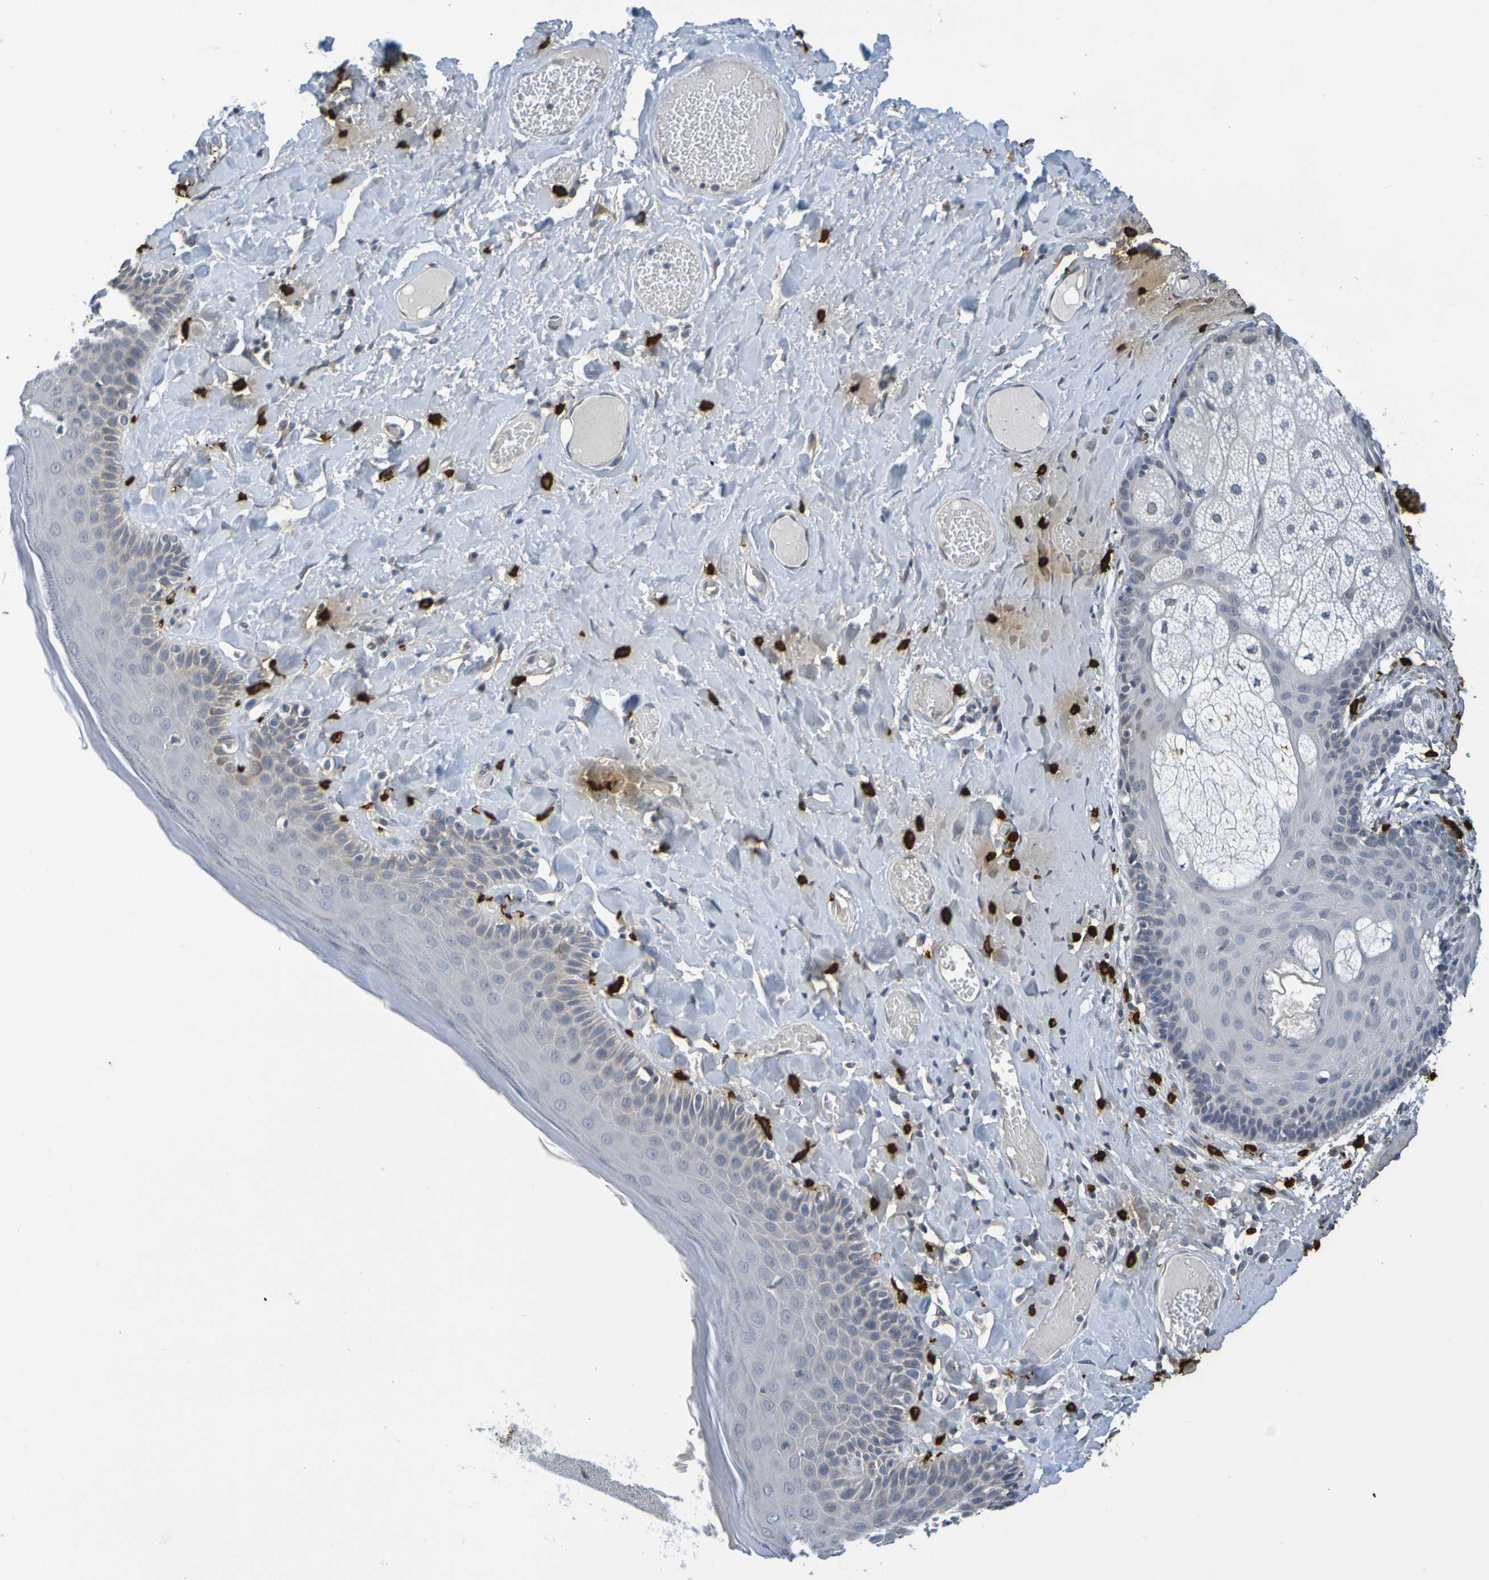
{"staining": {"intensity": "weak", "quantity": "<25%", "location": "cytoplasmic/membranous"}, "tissue": "skin", "cell_type": "Epidermal cells", "image_type": "normal", "snomed": [{"axis": "morphology", "description": "Normal tissue, NOS"}, {"axis": "topography", "description": "Anal"}], "caption": "The photomicrograph demonstrates no staining of epidermal cells in unremarkable skin. (Stains: DAB immunohistochemistry with hematoxylin counter stain, Microscopy: brightfield microscopy at high magnification).", "gene": "C3AR1", "patient": {"sex": "male", "age": 69}}